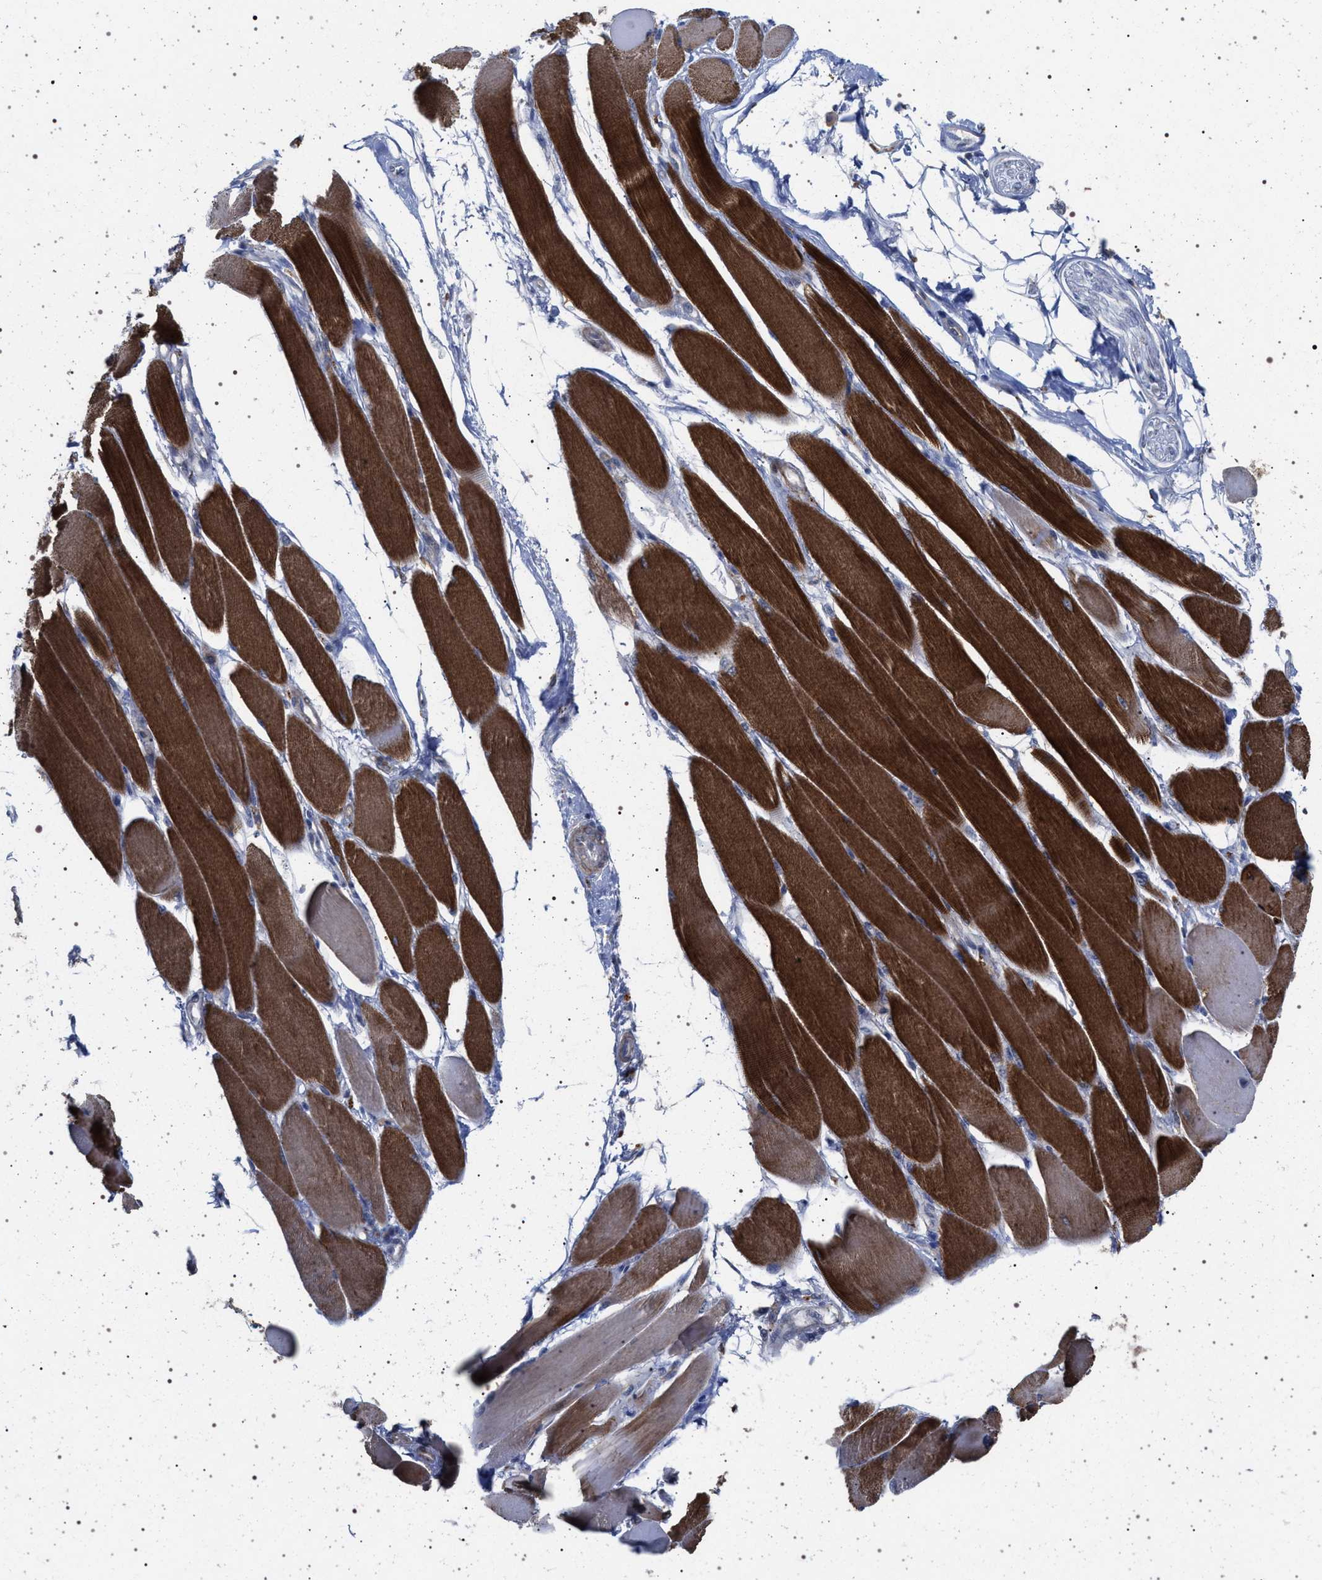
{"staining": {"intensity": "strong", "quantity": ">75%", "location": "cytoplasmic/membranous"}, "tissue": "skeletal muscle", "cell_type": "Myocytes", "image_type": "normal", "snomed": [{"axis": "morphology", "description": "Normal tissue, NOS"}, {"axis": "topography", "description": "Skeletal muscle"}, {"axis": "topography", "description": "Peripheral nerve tissue"}], "caption": "IHC photomicrograph of unremarkable skeletal muscle stained for a protein (brown), which shows high levels of strong cytoplasmic/membranous staining in about >75% of myocytes.", "gene": "RBM48", "patient": {"sex": "female", "age": 84}}